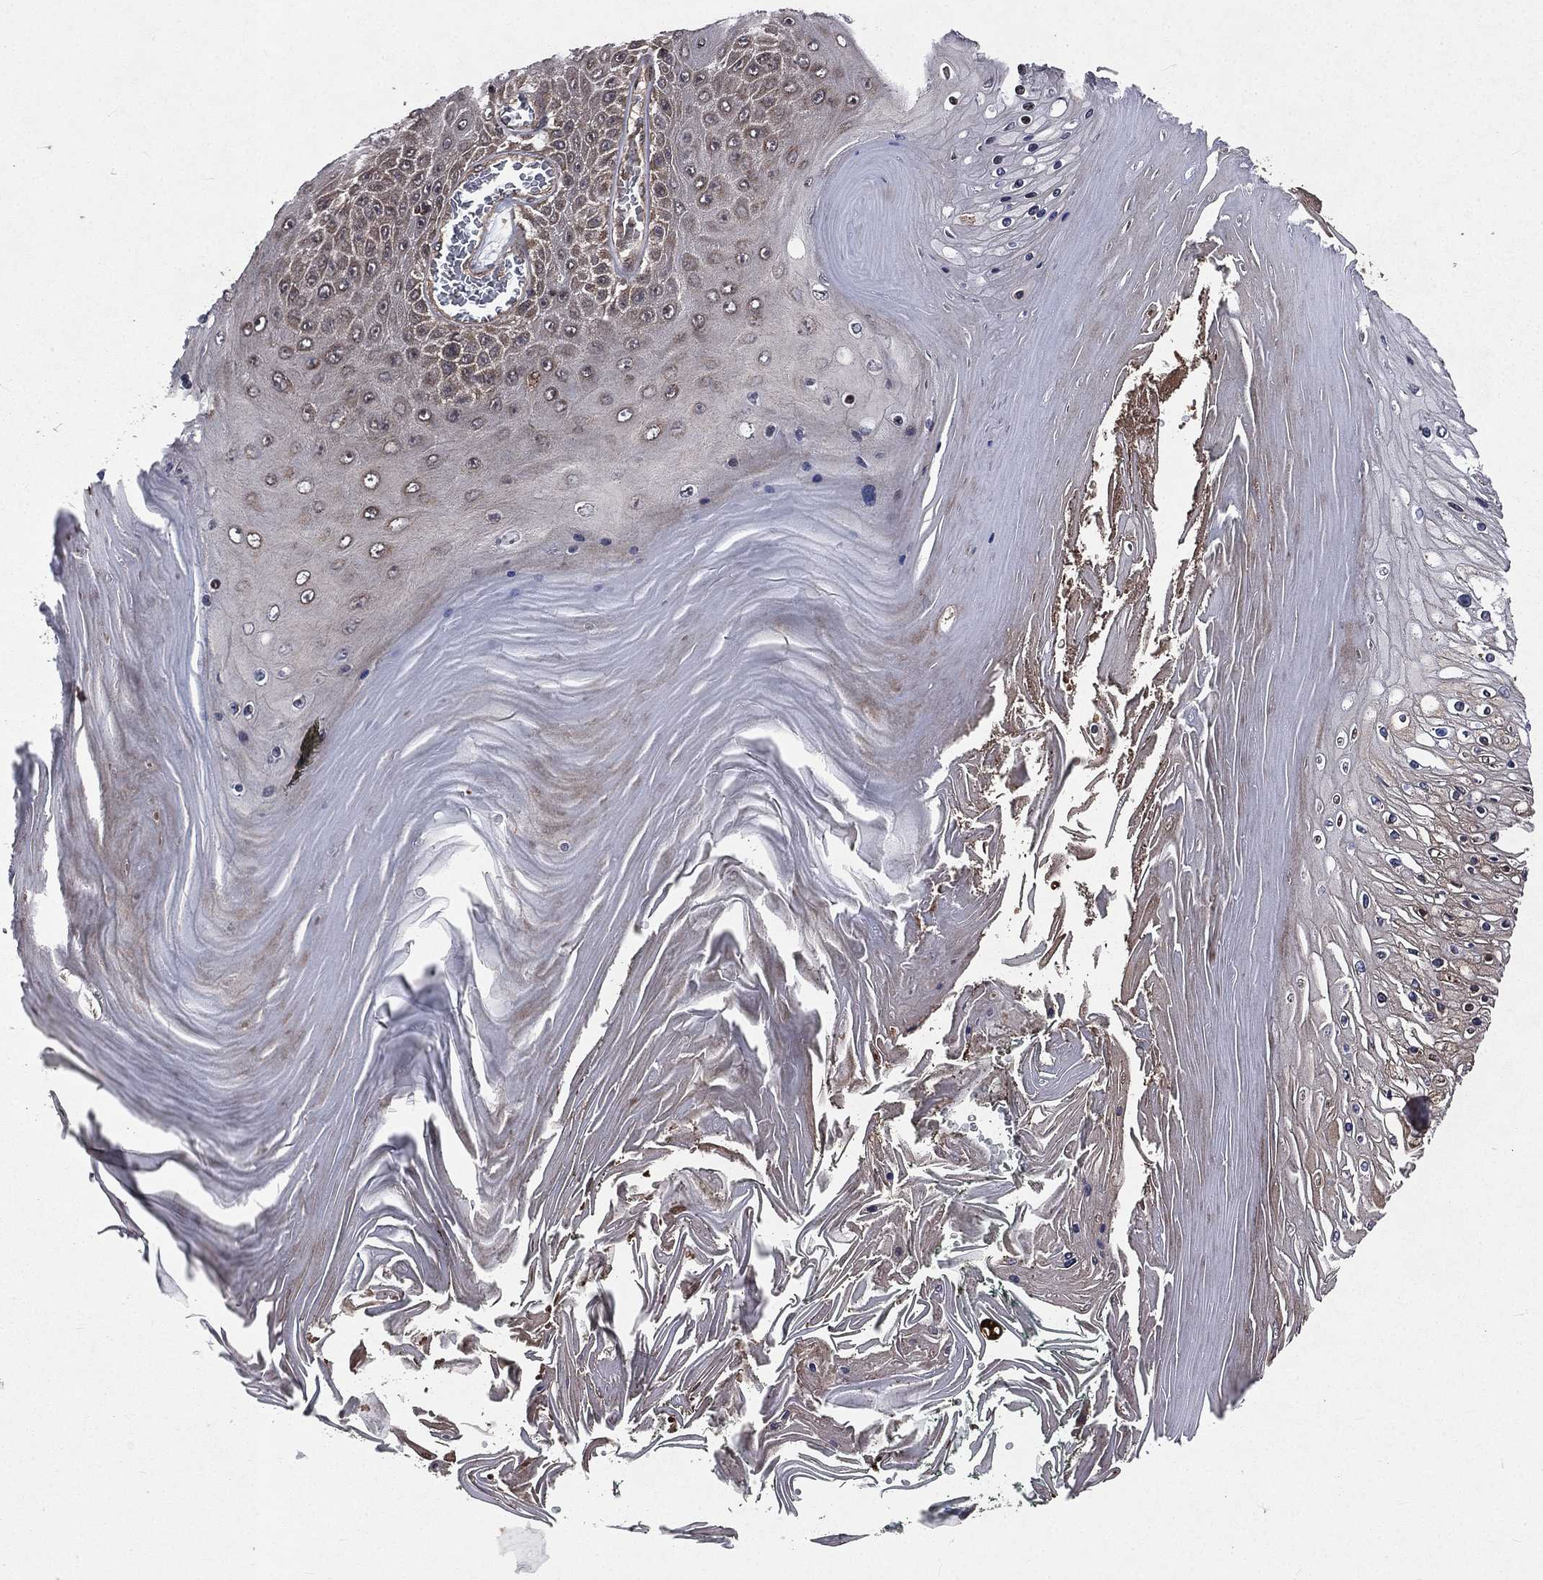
{"staining": {"intensity": "negative", "quantity": "none", "location": "none"}, "tissue": "skin cancer", "cell_type": "Tumor cells", "image_type": "cancer", "snomed": [{"axis": "morphology", "description": "Squamous cell carcinoma, NOS"}, {"axis": "topography", "description": "Skin"}], "caption": "An image of skin cancer stained for a protein demonstrates no brown staining in tumor cells.", "gene": "LENG8", "patient": {"sex": "male", "age": 62}}